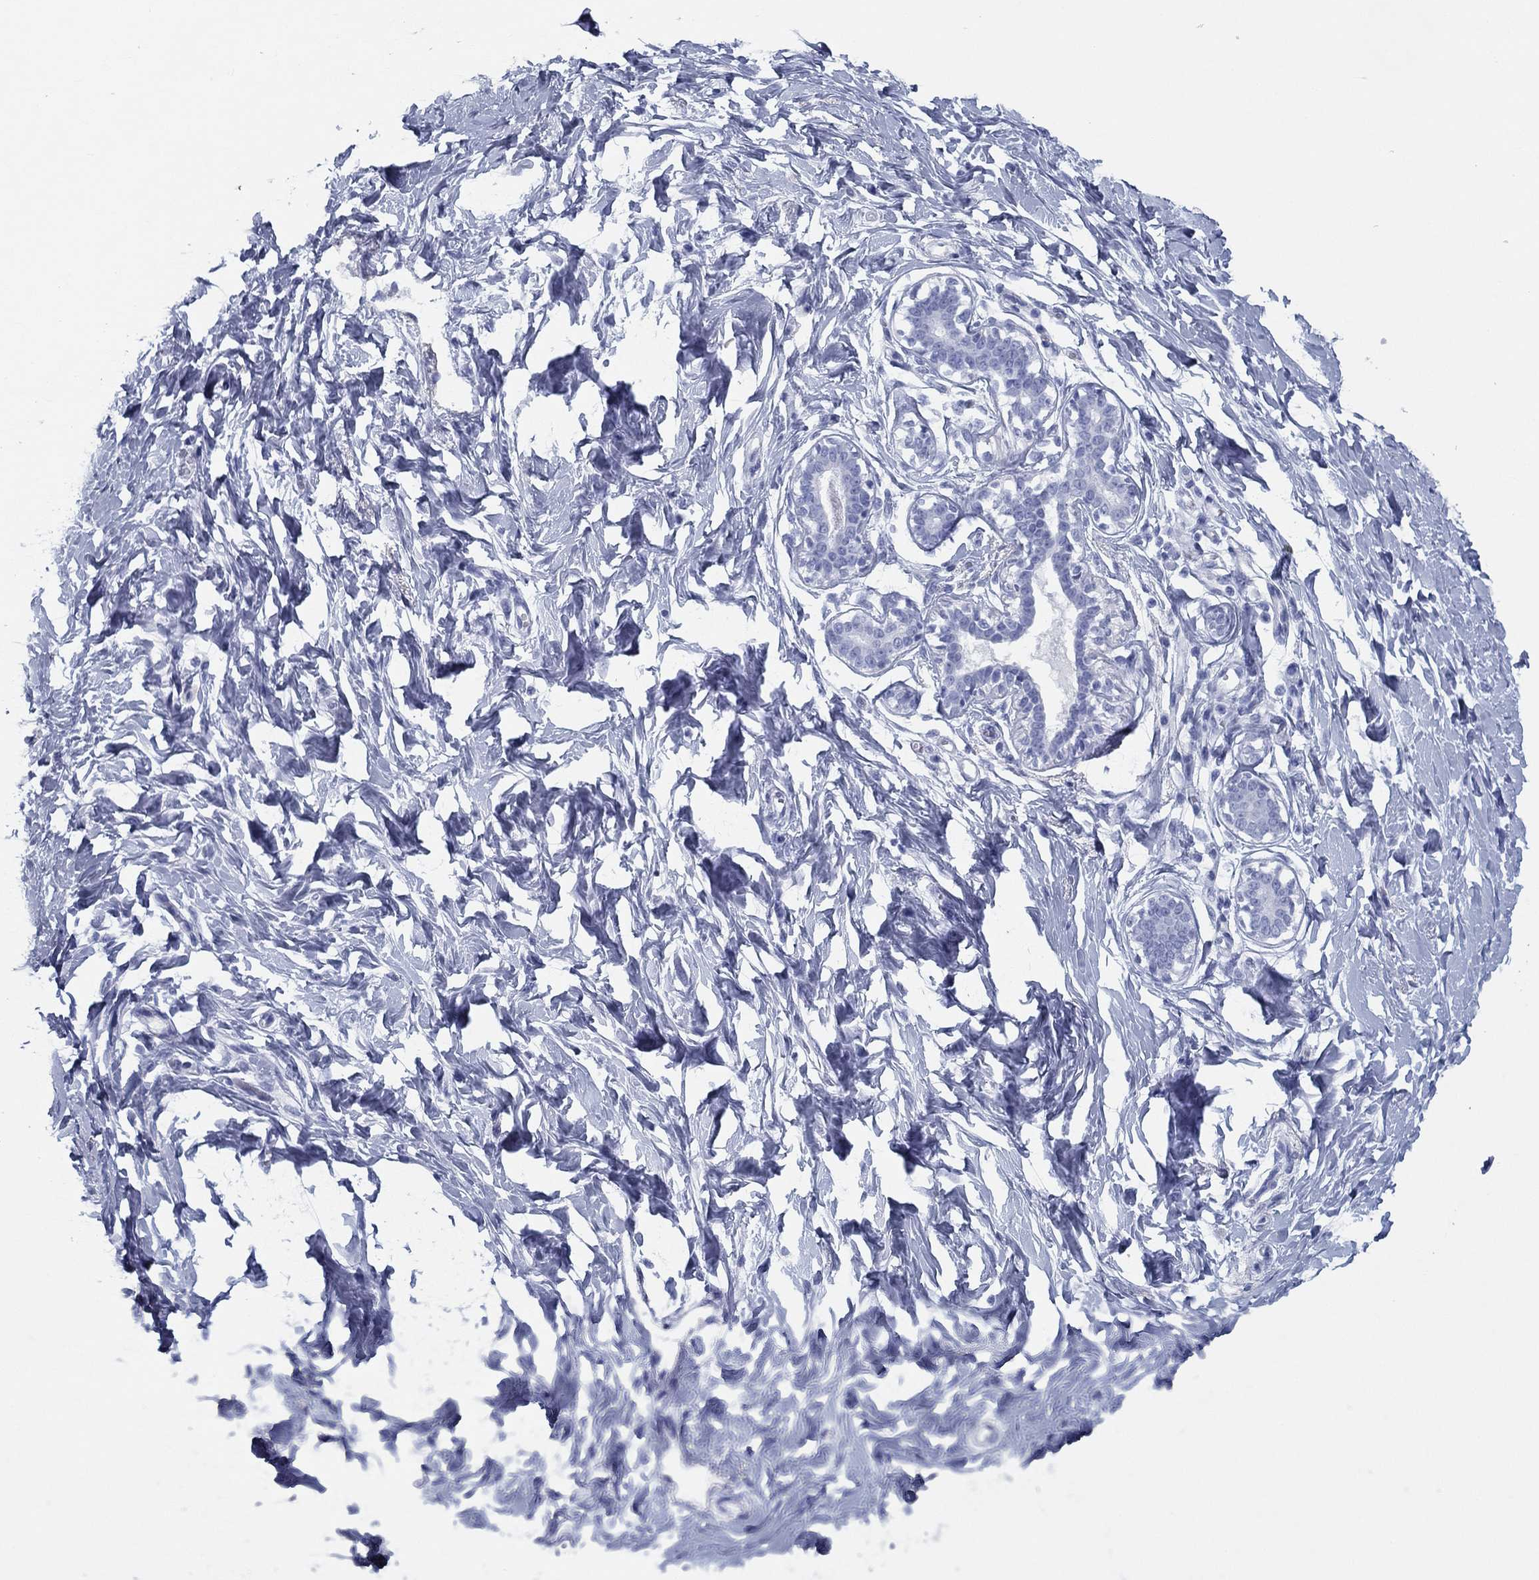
{"staining": {"intensity": "negative", "quantity": "none", "location": "none"}, "tissue": "breast", "cell_type": "Glandular cells", "image_type": "normal", "snomed": [{"axis": "morphology", "description": "Normal tissue, NOS"}, {"axis": "morphology", "description": "Lobular carcinoma, in situ"}, {"axis": "topography", "description": "Breast"}], "caption": "High magnification brightfield microscopy of benign breast stained with DAB (brown) and counterstained with hematoxylin (blue): glandular cells show no significant positivity.", "gene": "TMEM252", "patient": {"sex": "female", "age": 35}}